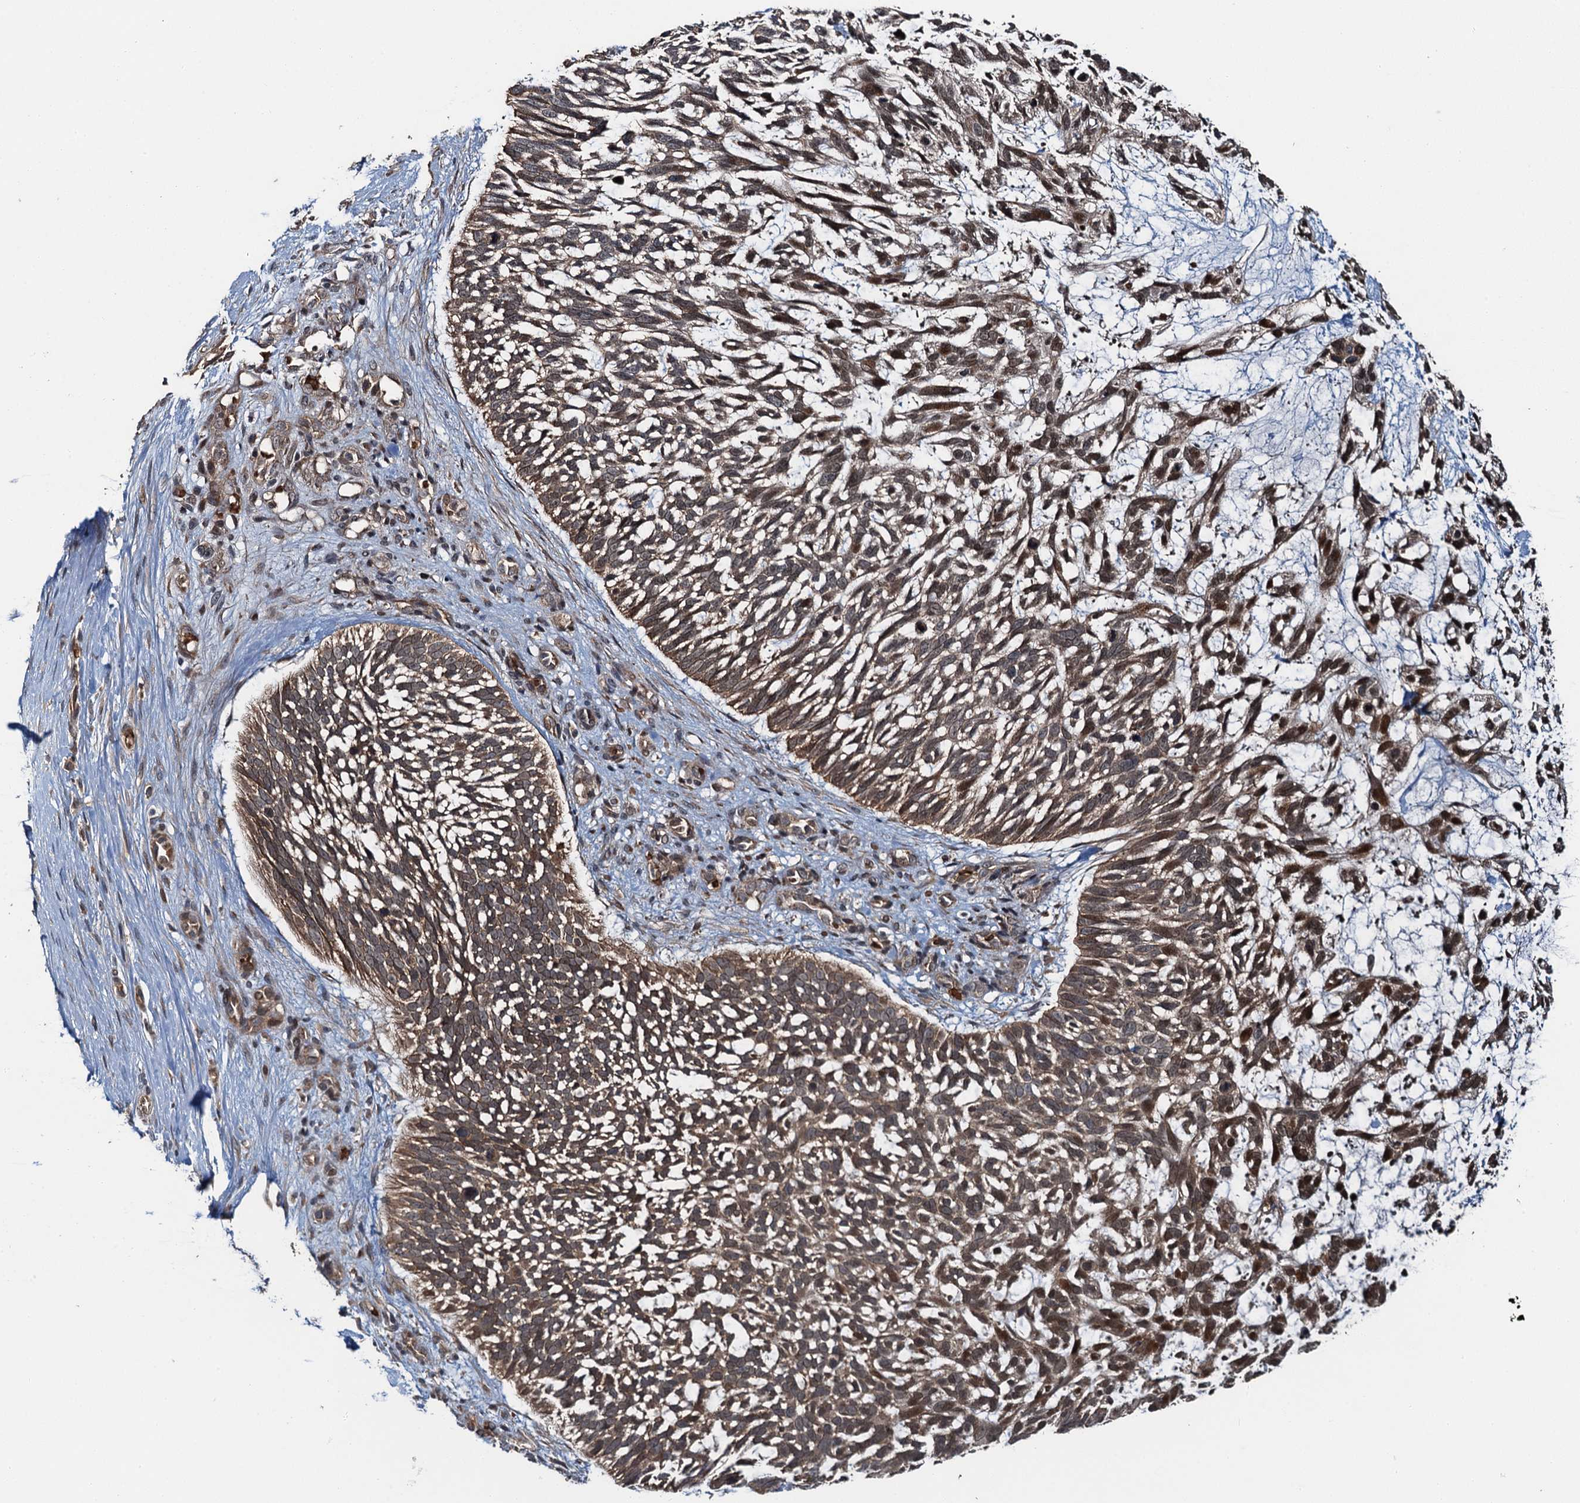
{"staining": {"intensity": "moderate", "quantity": ">75%", "location": "cytoplasmic/membranous"}, "tissue": "skin cancer", "cell_type": "Tumor cells", "image_type": "cancer", "snomed": [{"axis": "morphology", "description": "Basal cell carcinoma"}, {"axis": "topography", "description": "Skin"}], "caption": "The image reveals staining of skin cancer (basal cell carcinoma), revealing moderate cytoplasmic/membranous protein staining (brown color) within tumor cells. (brown staining indicates protein expression, while blue staining denotes nuclei).", "gene": "SNX32", "patient": {"sex": "male", "age": 88}}